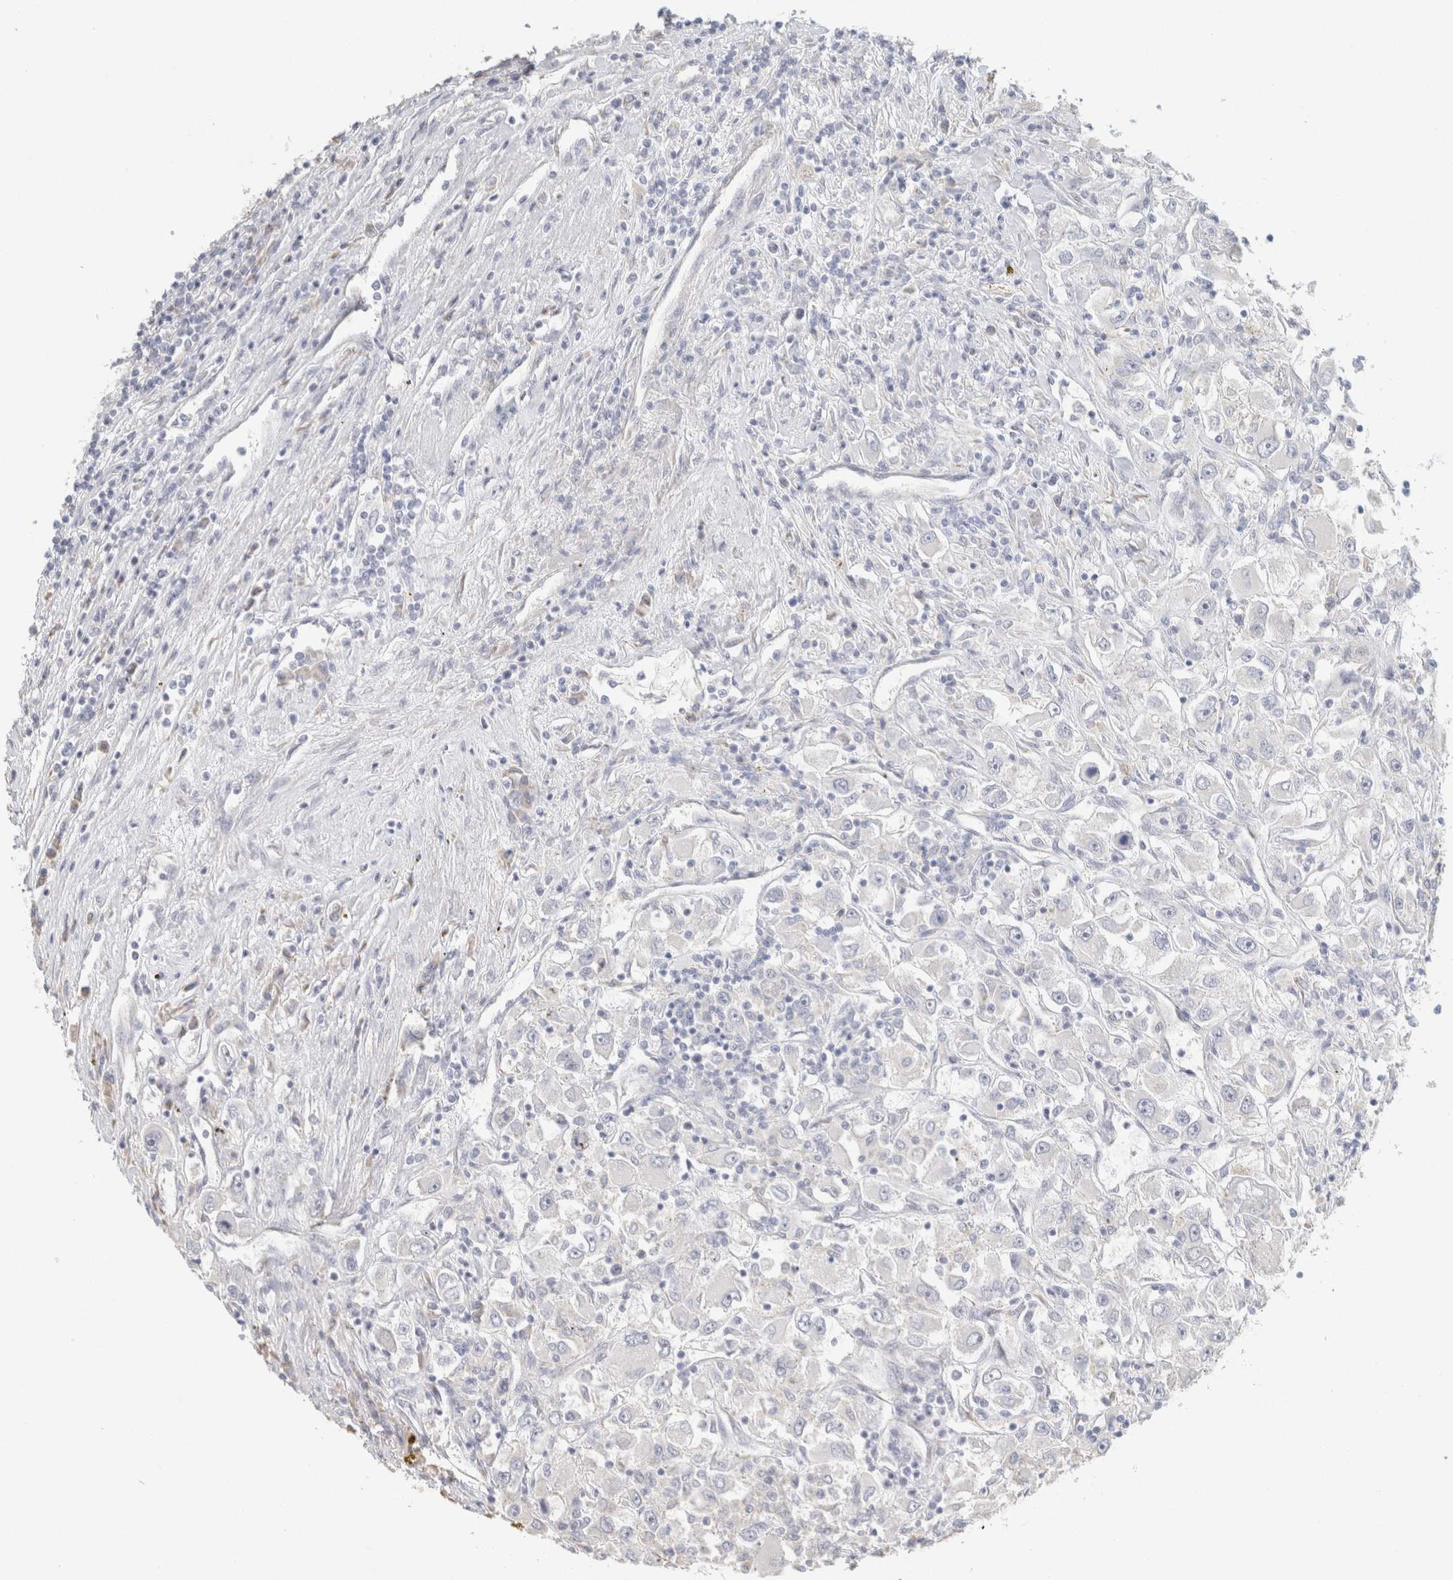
{"staining": {"intensity": "negative", "quantity": "none", "location": "none"}, "tissue": "renal cancer", "cell_type": "Tumor cells", "image_type": "cancer", "snomed": [{"axis": "morphology", "description": "Adenocarcinoma, NOS"}, {"axis": "topography", "description": "Kidney"}], "caption": "DAB (3,3'-diaminobenzidine) immunohistochemical staining of human adenocarcinoma (renal) demonstrates no significant expression in tumor cells.", "gene": "NEFM", "patient": {"sex": "female", "age": 52}}